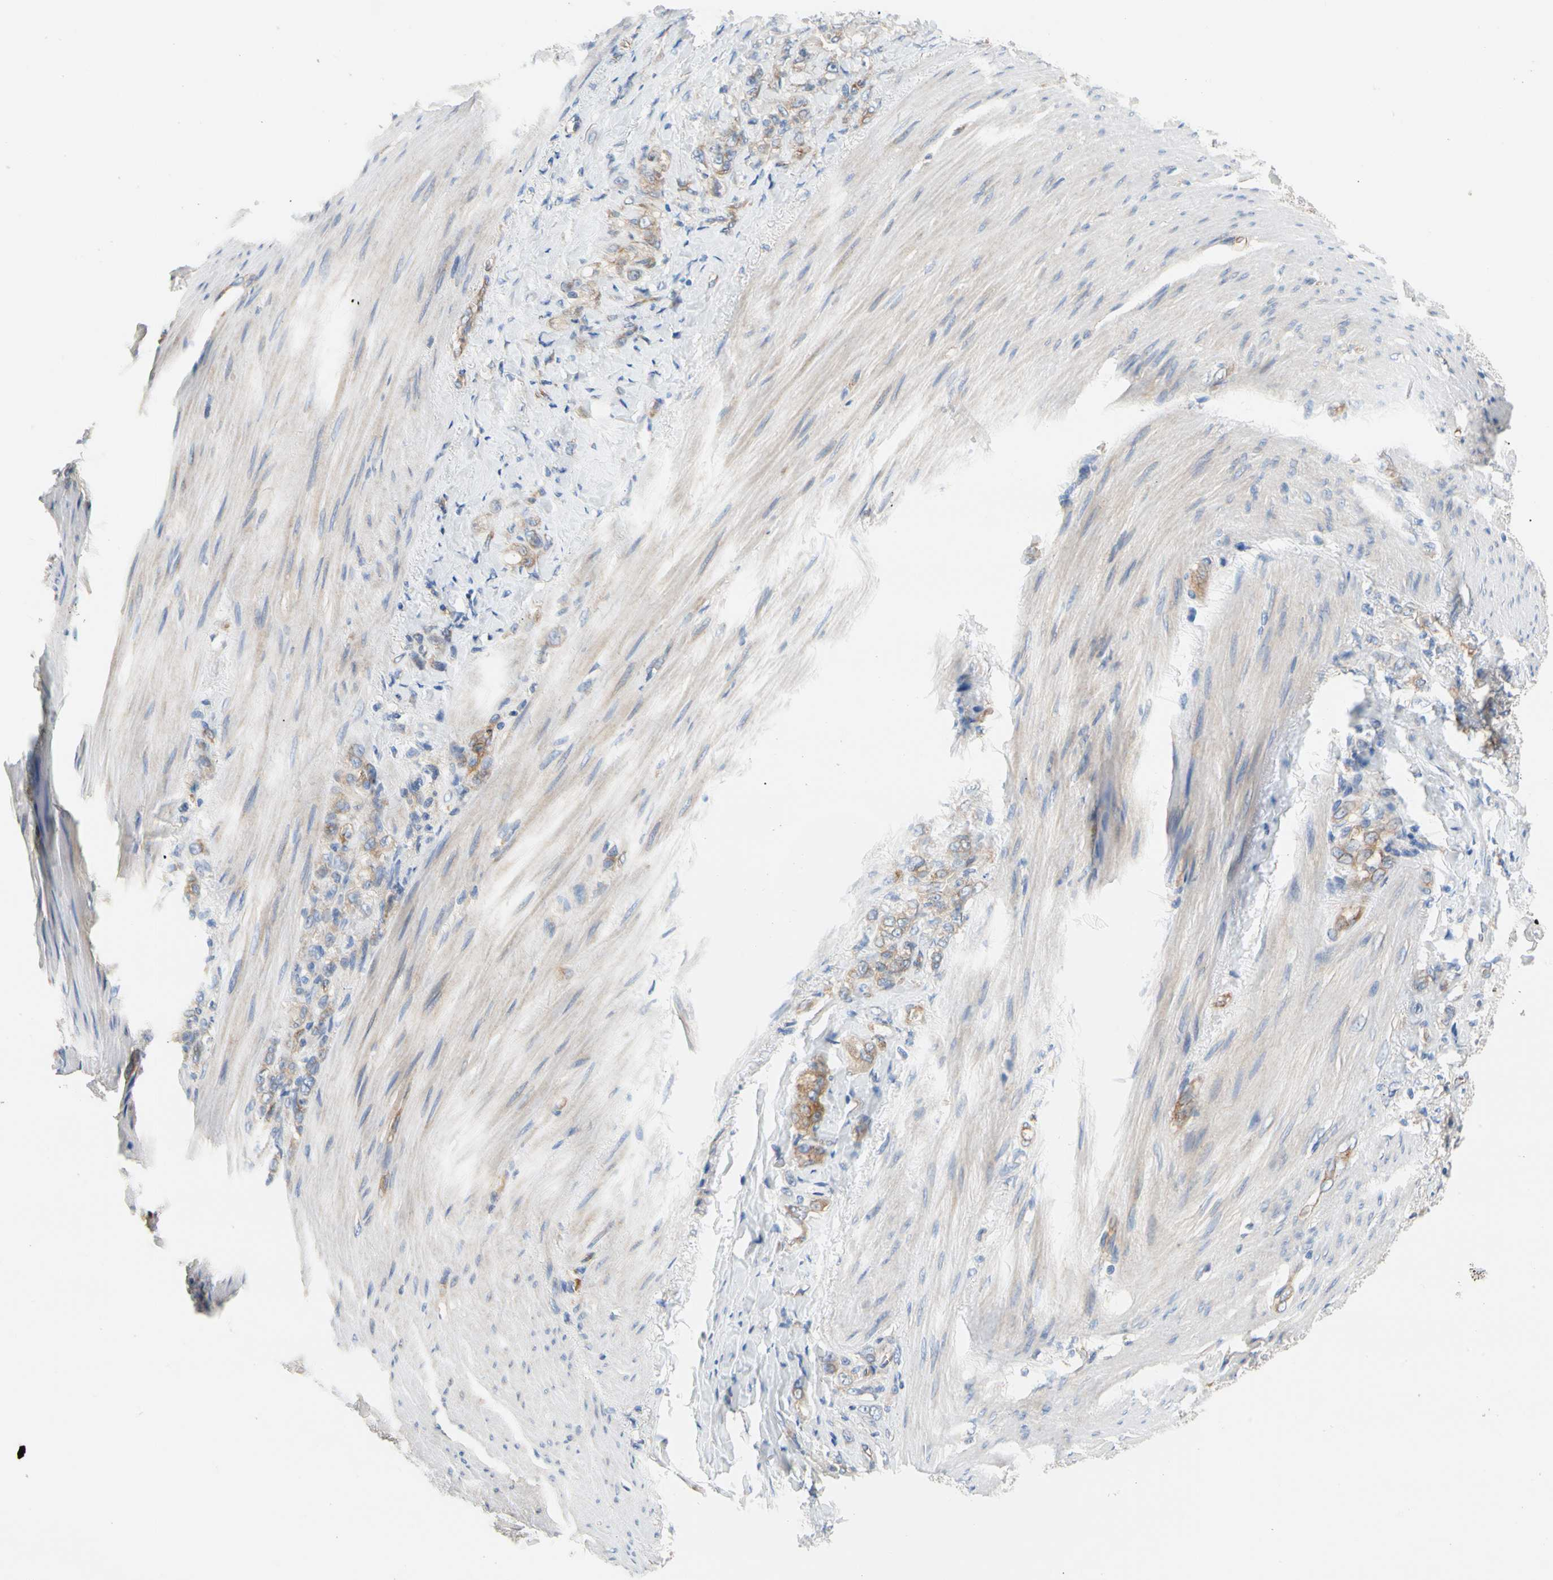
{"staining": {"intensity": "moderate", "quantity": ">75%", "location": "cytoplasmic/membranous"}, "tissue": "stomach cancer", "cell_type": "Tumor cells", "image_type": "cancer", "snomed": [{"axis": "morphology", "description": "Adenocarcinoma, NOS"}, {"axis": "topography", "description": "Stomach"}], "caption": "This is a histology image of immunohistochemistry staining of stomach cancer, which shows moderate staining in the cytoplasmic/membranous of tumor cells.", "gene": "GPHN", "patient": {"sex": "male", "age": 82}}